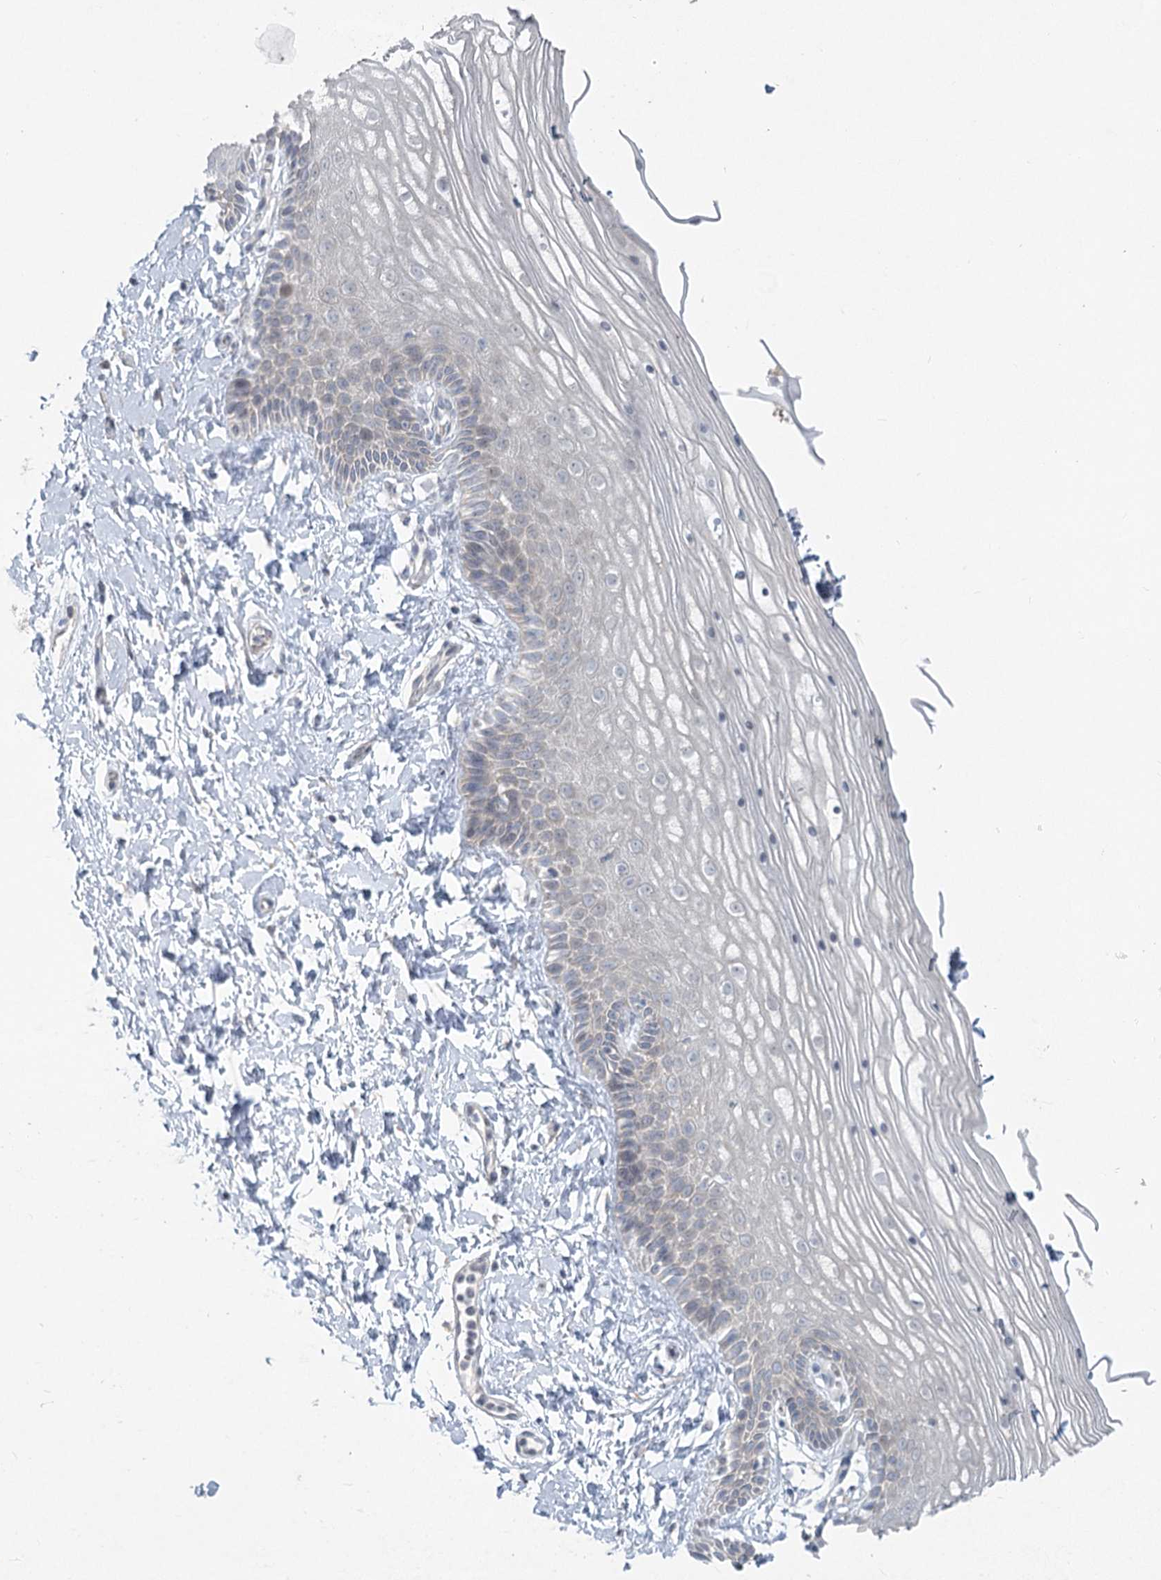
{"staining": {"intensity": "weak", "quantity": "<25%", "location": "cytoplasmic/membranous"}, "tissue": "vagina", "cell_type": "Squamous epithelial cells", "image_type": "normal", "snomed": [{"axis": "morphology", "description": "Normal tissue, NOS"}, {"axis": "topography", "description": "Vagina"}, {"axis": "topography", "description": "Cervix"}], "caption": "A high-resolution image shows IHC staining of normal vagina, which demonstrates no significant expression in squamous epithelial cells. Brightfield microscopy of IHC stained with DAB (brown) and hematoxylin (blue), captured at high magnification.", "gene": "PLA2G12A", "patient": {"sex": "female", "age": 40}}